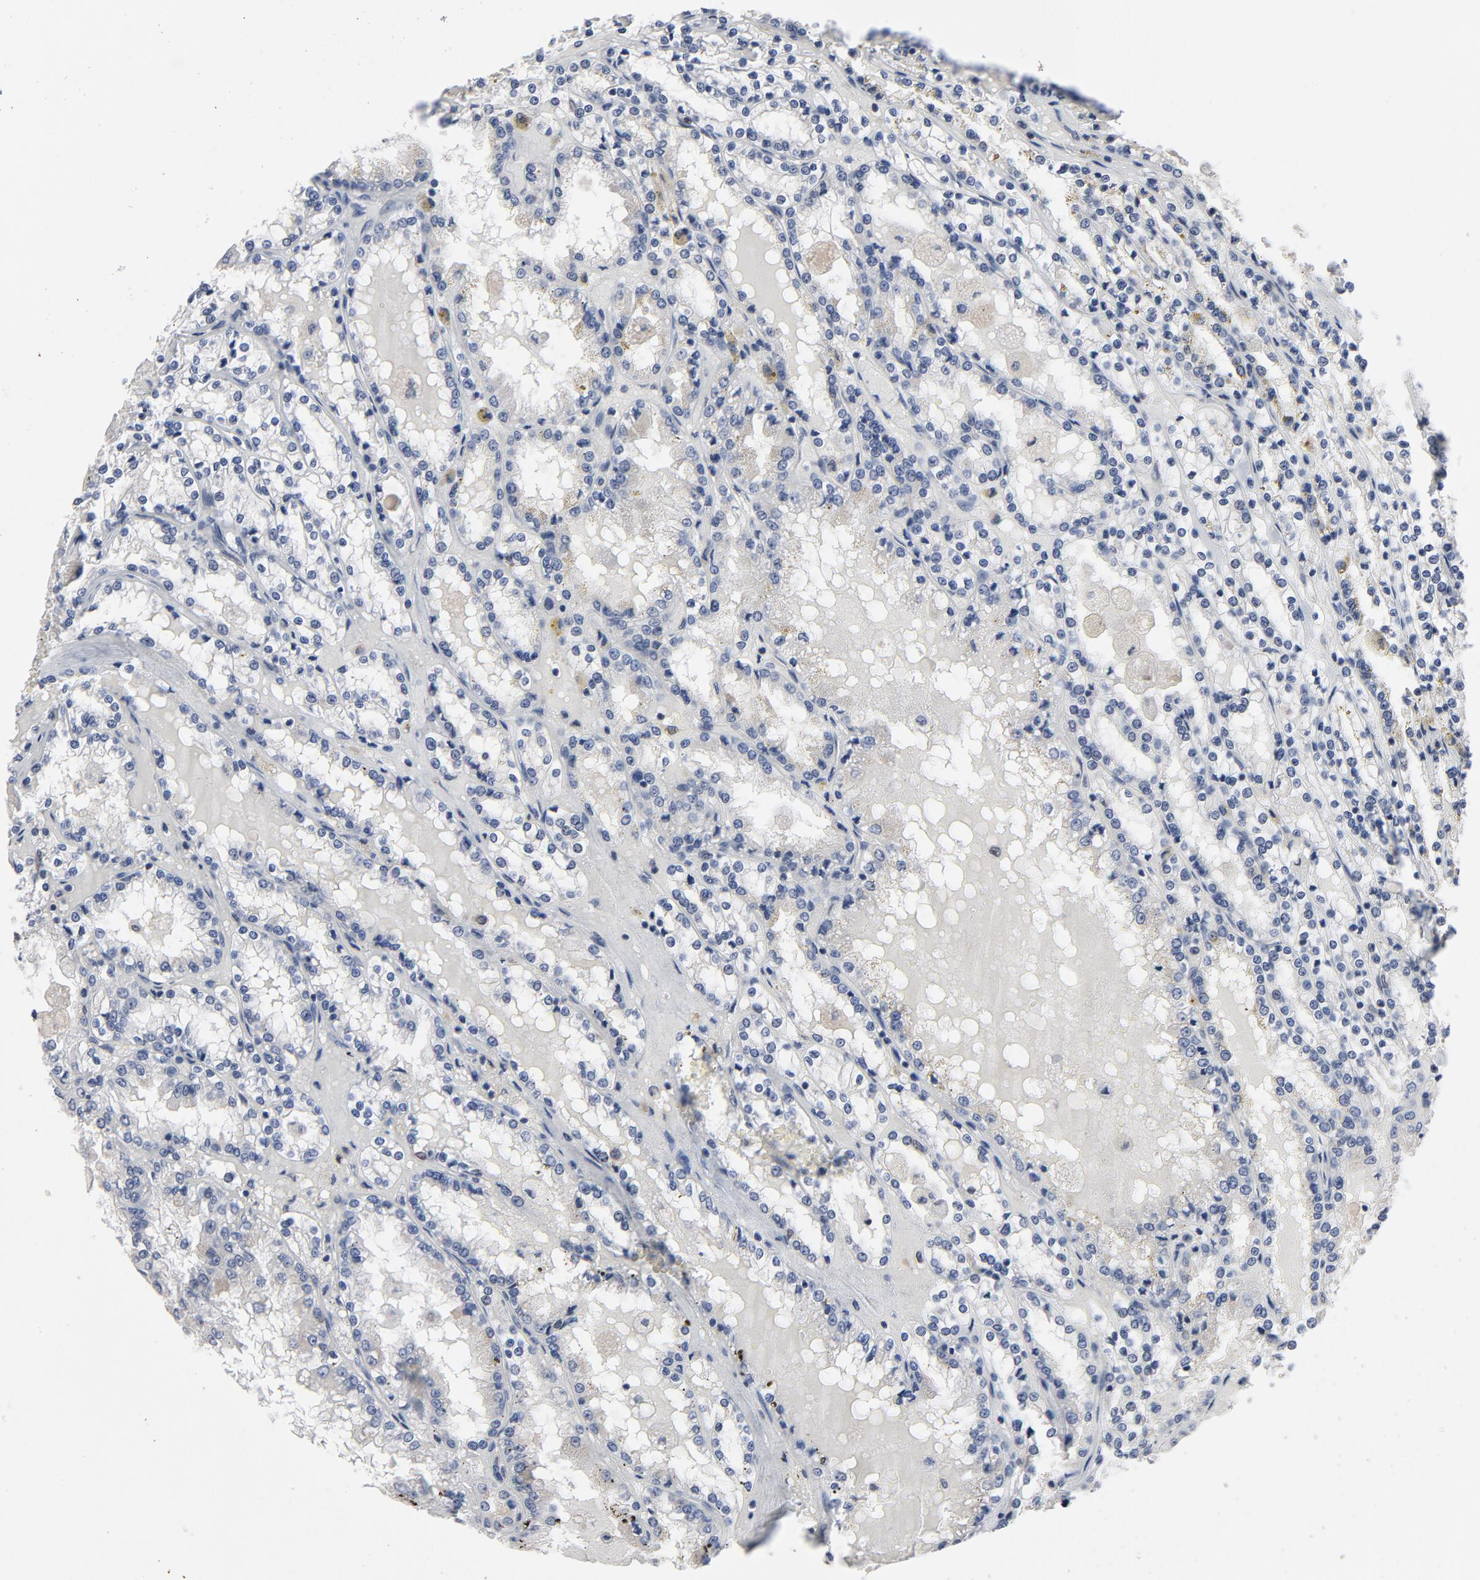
{"staining": {"intensity": "negative", "quantity": "none", "location": "none"}, "tissue": "renal cancer", "cell_type": "Tumor cells", "image_type": "cancer", "snomed": [{"axis": "morphology", "description": "Adenocarcinoma, NOS"}, {"axis": "topography", "description": "Kidney"}], "caption": "Immunohistochemical staining of human renal cancer shows no significant positivity in tumor cells.", "gene": "NFKB1", "patient": {"sex": "female", "age": 56}}